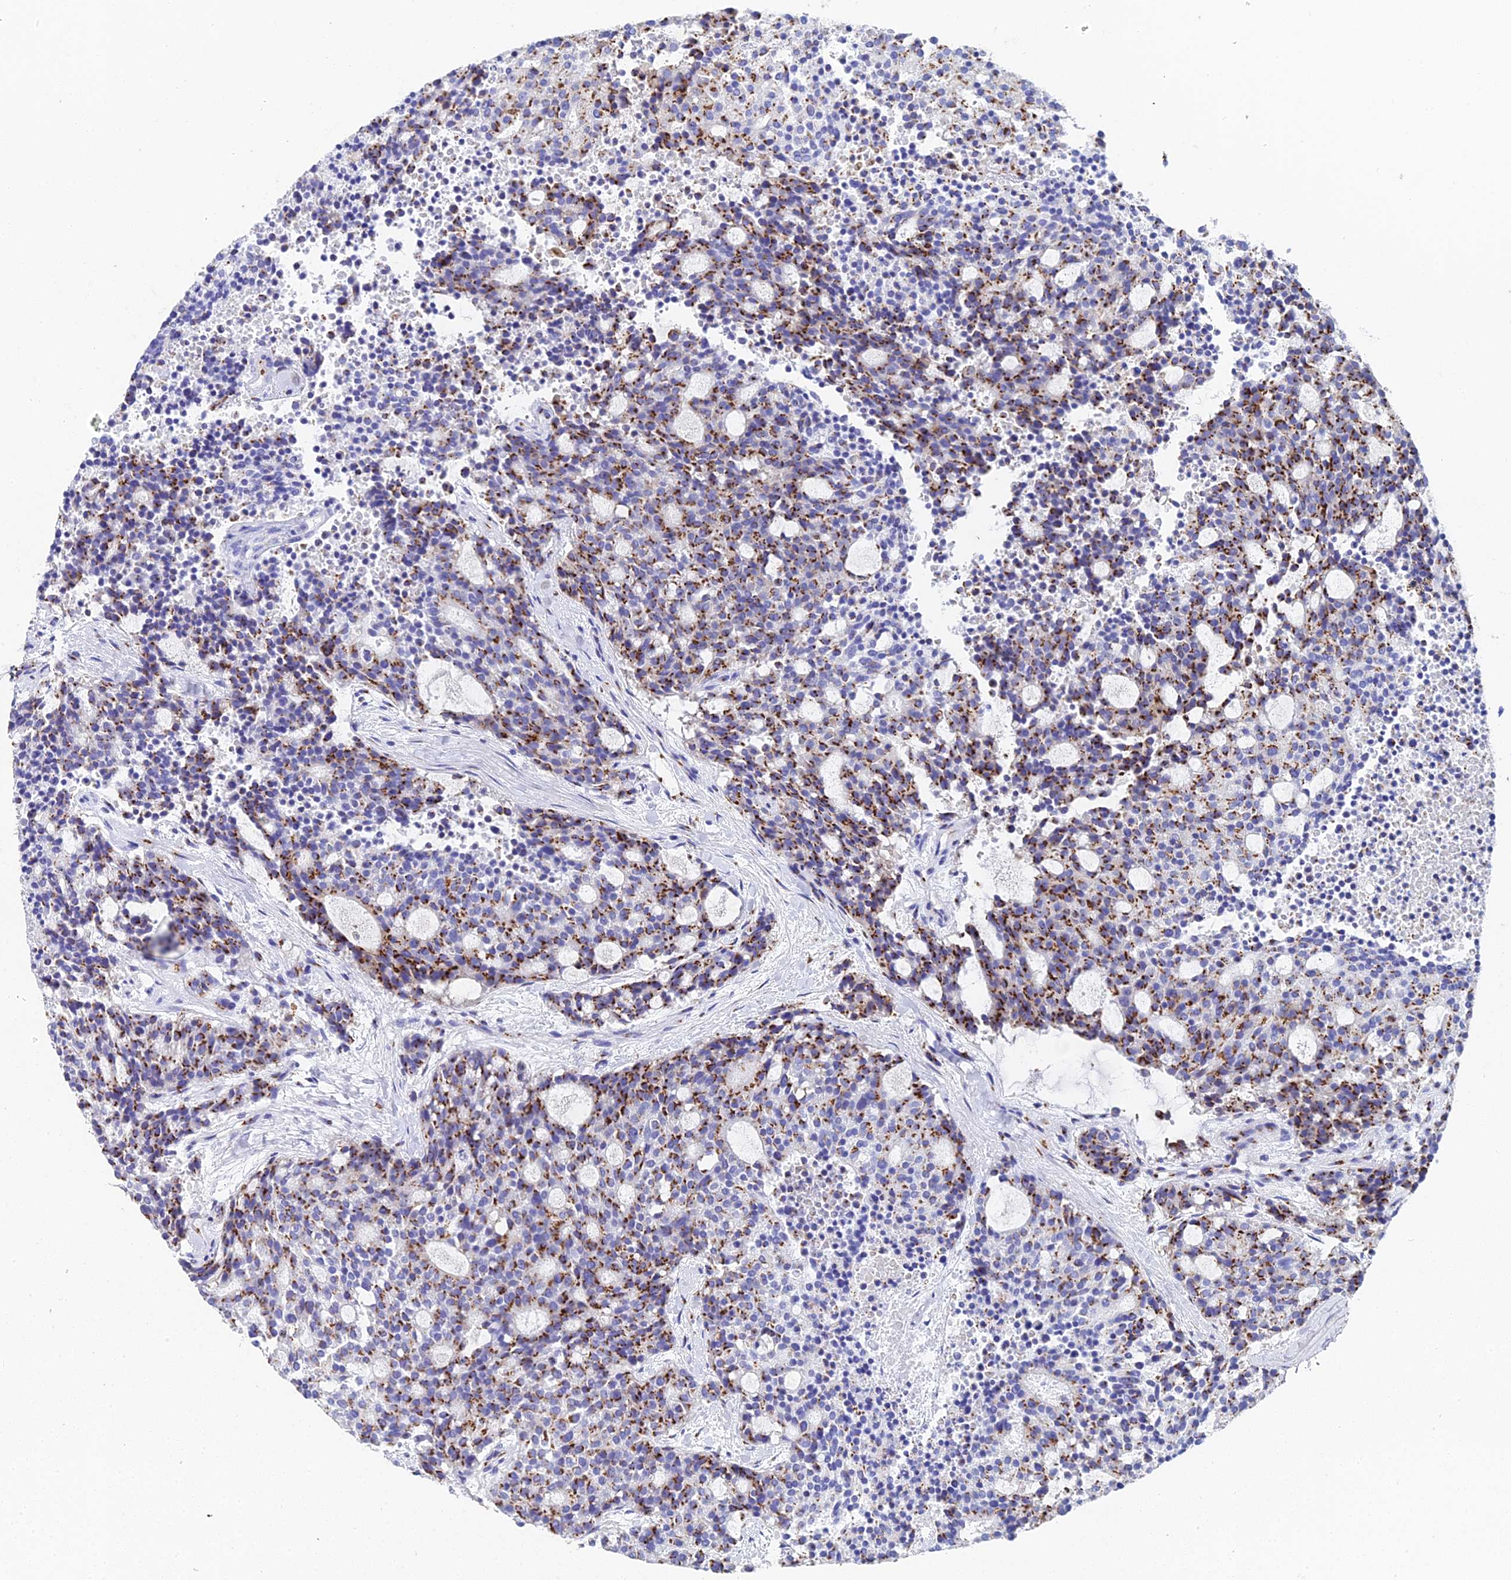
{"staining": {"intensity": "moderate", "quantity": ">75%", "location": "cytoplasmic/membranous"}, "tissue": "carcinoid", "cell_type": "Tumor cells", "image_type": "cancer", "snomed": [{"axis": "morphology", "description": "Carcinoid, malignant, NOS"}, {"axis": "topography", "description": "Pancreas"}], "caption": "Protein staining exhibits moderate cytoplasmic/membranous expression in about >75% of tumor cells in carcinoid.", "gene": "ENSG00000268674", "patient": {"sex": "female", "age": 54}}